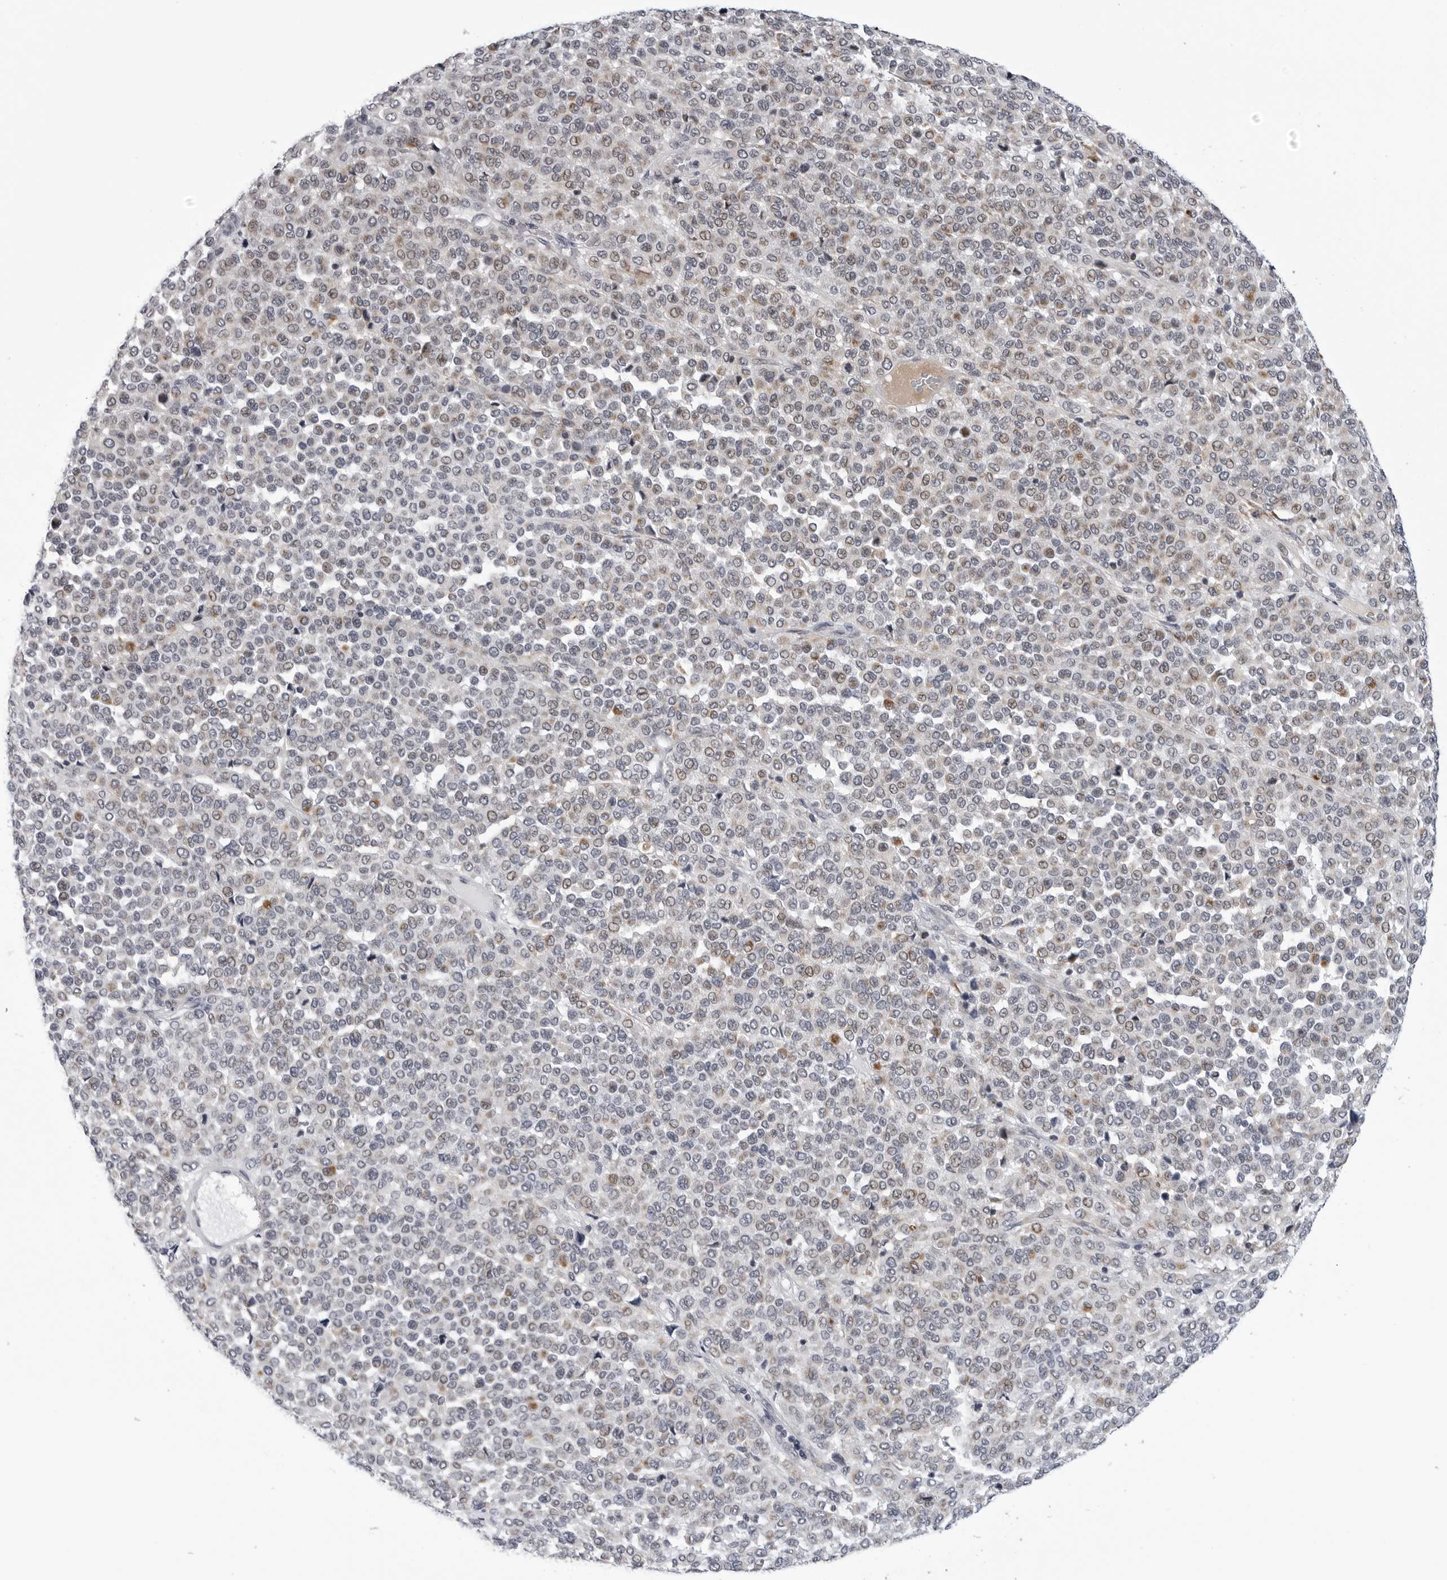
{"staining": {"intensity": "negative", "quantity": "none", "location": "none"}, "tissue": "melanoma", "cell_type": "Tumor cells", "image_type": "cancer", "snomed": [{"axis": "morphology", "description": "Malignant melanoma, Metastatic site"}, {"axis": "topography", "description": "Pancreas"}], "caption": "High power microscopy photomicrograph of an IHC image of malignant melanoma (metastatic site), revealing no significant staining in tumor cells.", "gene": "CDK20", "patient": {"sex": "female", "age": 30}}